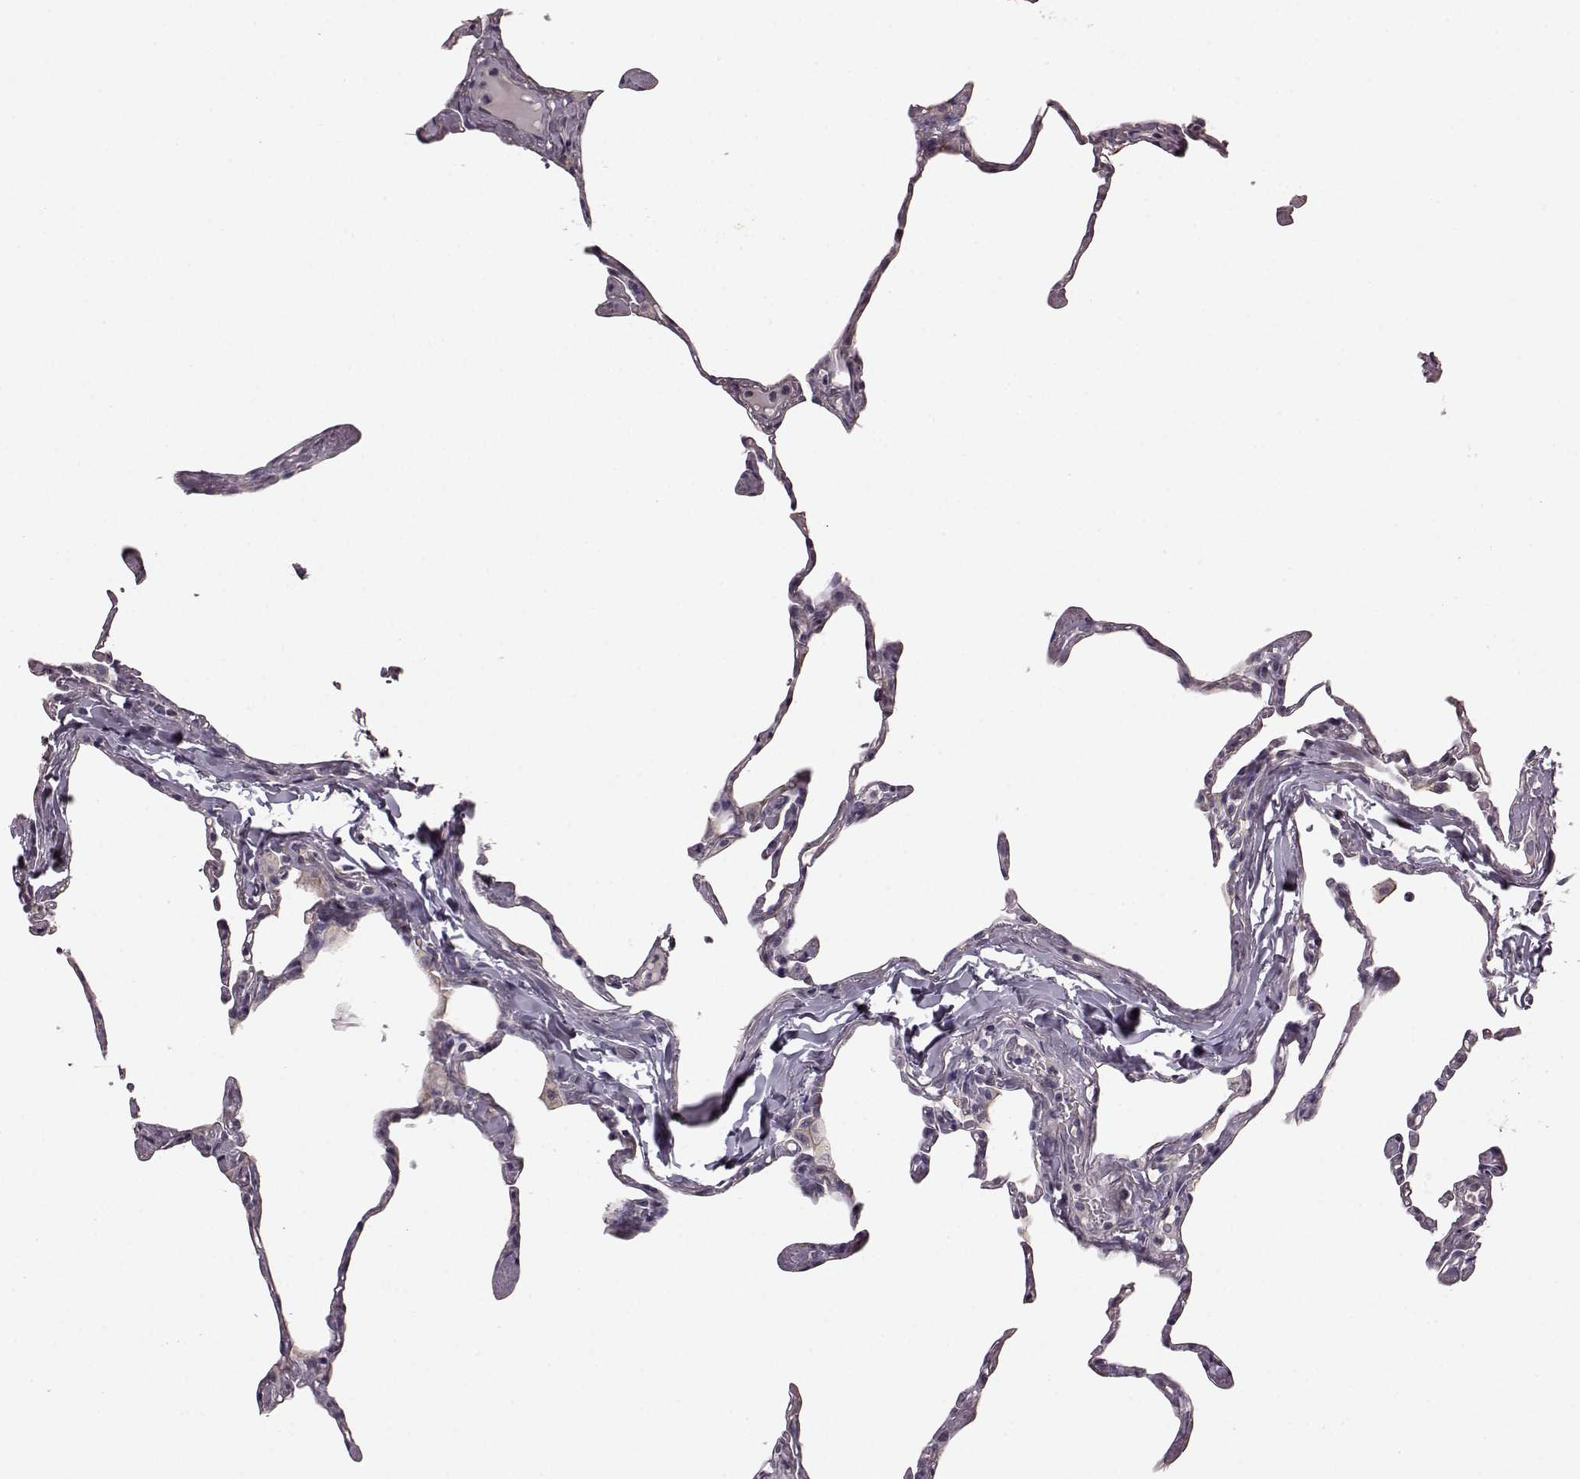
{"staining": {"intensity": "negative", "quantity": "none", "location": "none"}, "tissue": "lung", "cell_type": "Alveolar cells", "image_type": "normal", "snomed": [{"axis": "morphology", "description": "Normal tissue, NOS"}, {"axis": "topography", "description": "Lung"}], "caption": "Human lung stained for a protein using immunohistochemistry (IHC) exhibits no staining in alveolar cells.", "gene": "PDCD1", "patient": {"sex": "male", "age": 65}}